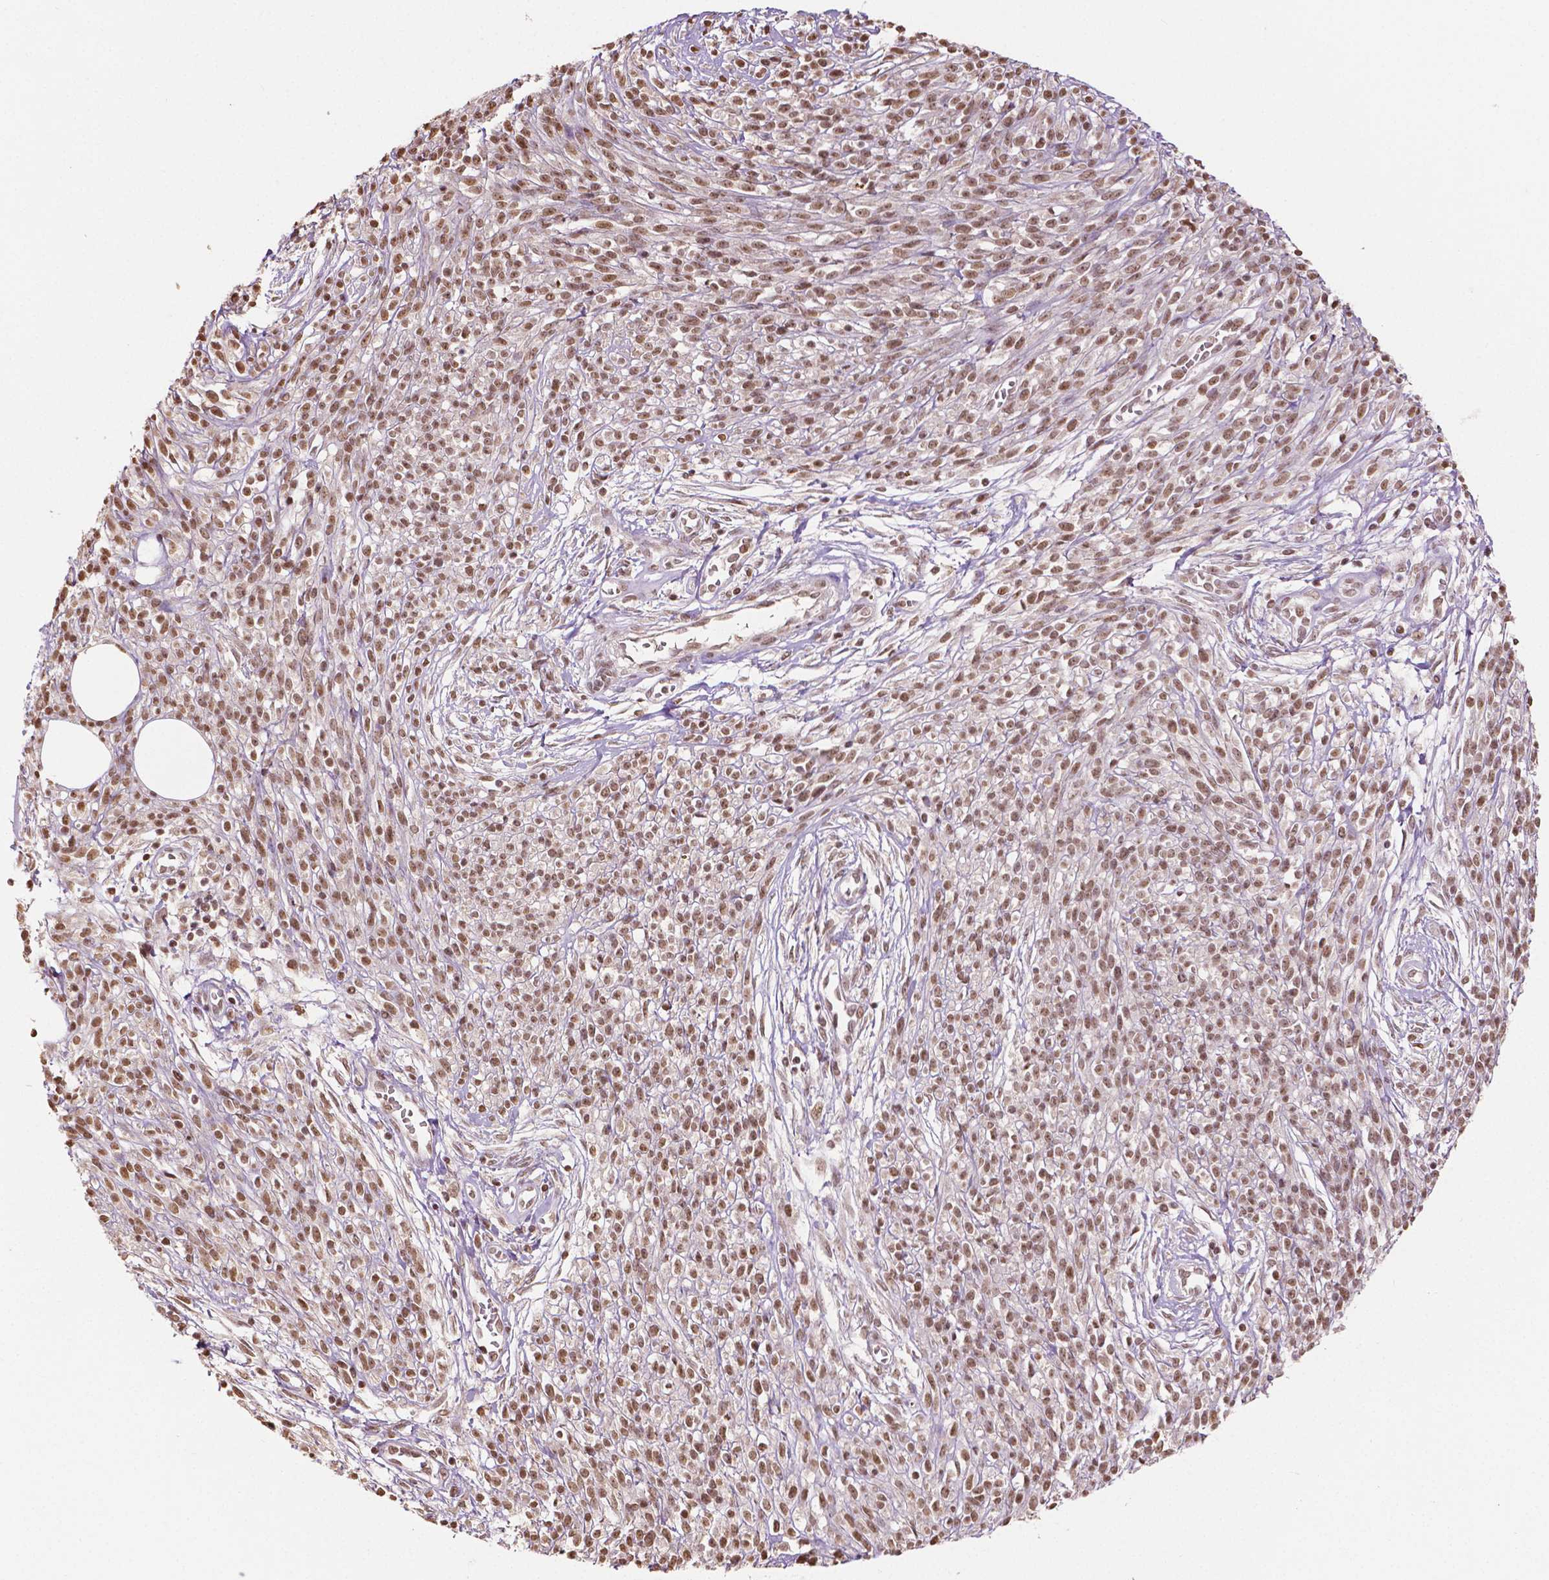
{"staining": {"intensity": "moderate", "quantity": ">75%", "location": "nuclear"}, "tissue": "melanoma", "cell_type": "Tumor cells", "image_type": "cancer", "snomed": [{"axis": "morphology", "description": "Malignant melanoma, NOS"}, {"axis": "topography", "description": "Skin"}, {"axis": "topography", "description": "Skin of trunk"}], "caption": "Tumor cells display moderate nuclear staining in approximately >75% of cells in malignant melanoma. Ihc stains the protein in brown and the nuclei are stained blue.", "gene": "DEK", "patient": {"sex": "male", "age": 74}}